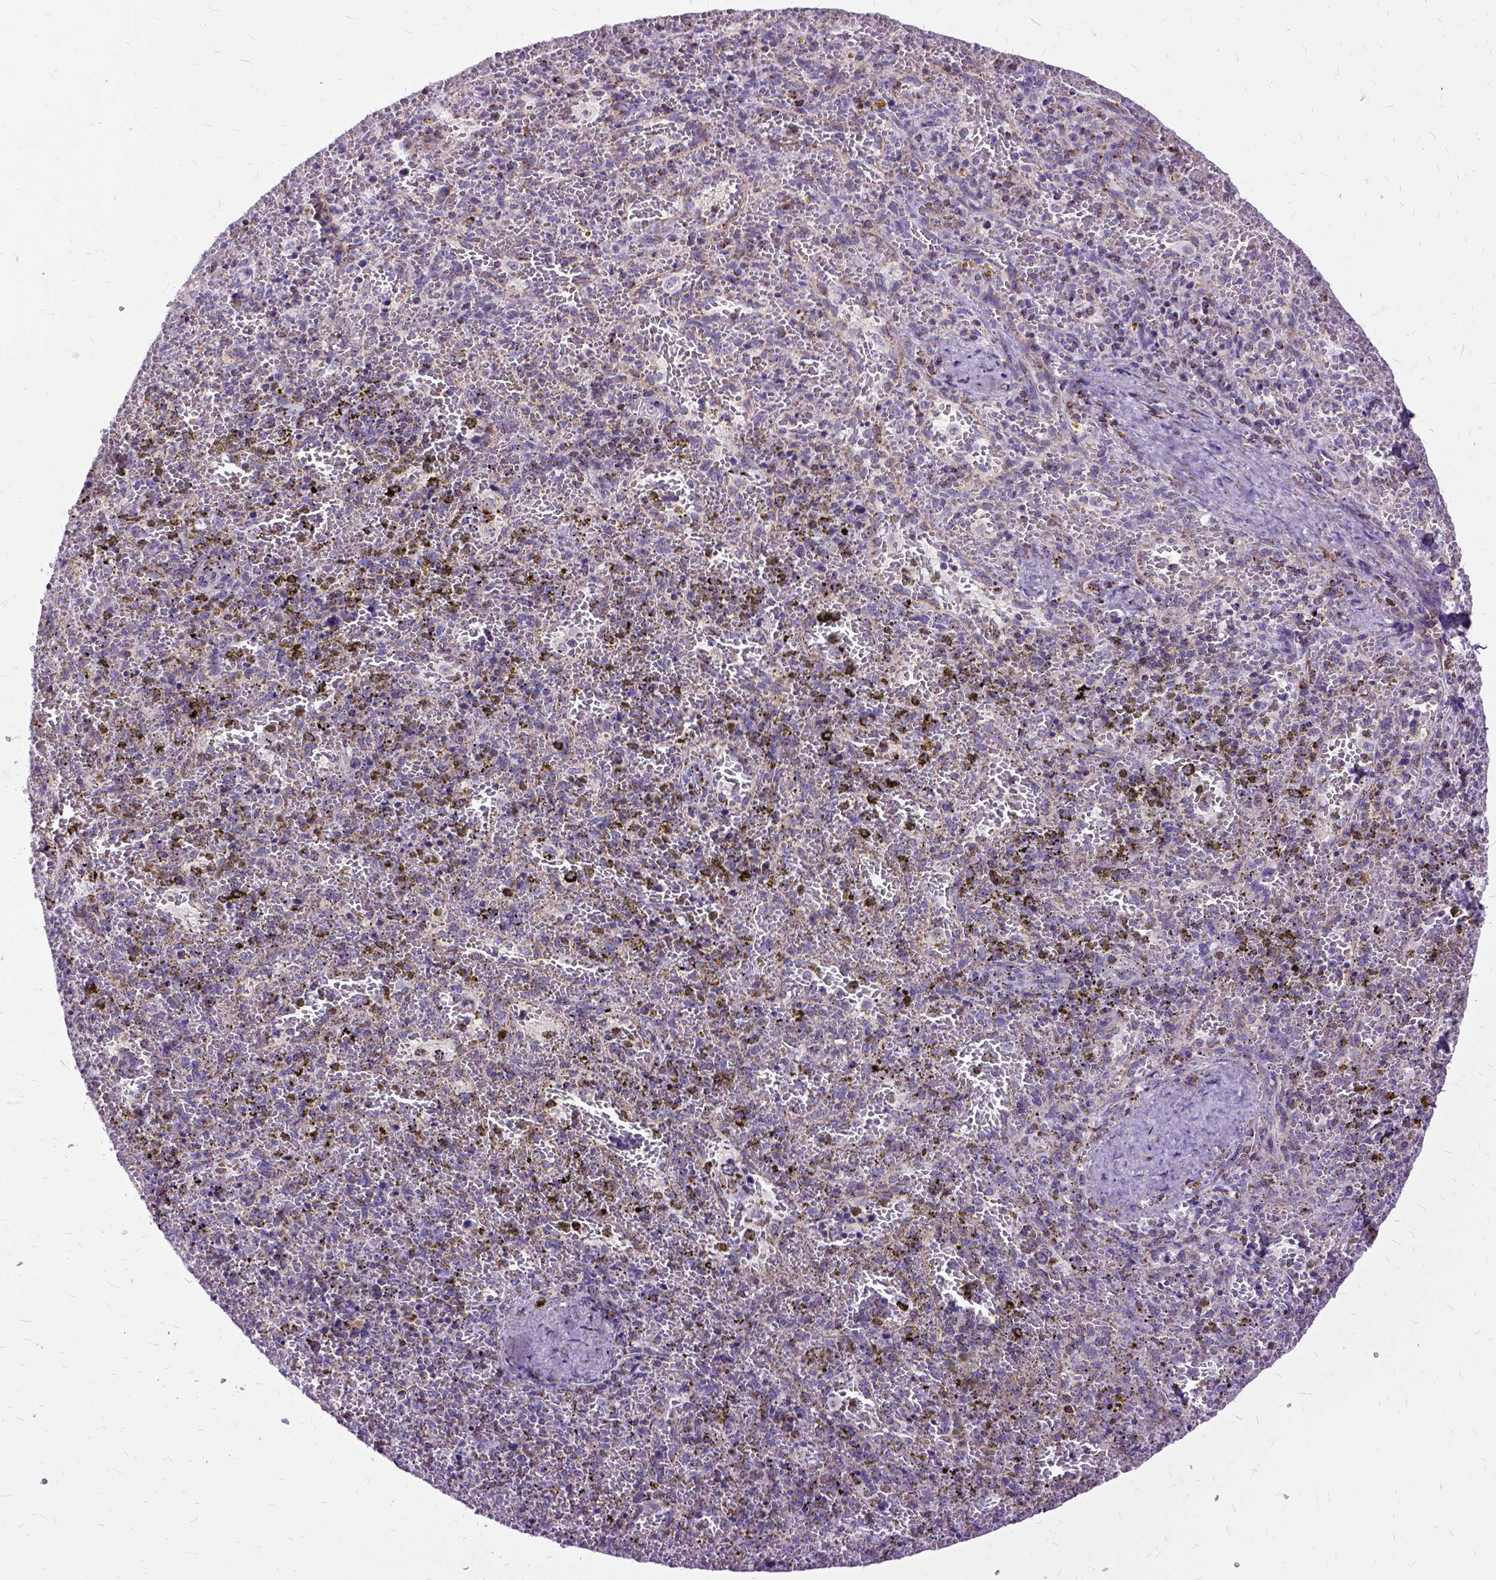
{"staining": {"intensity": "strong", "quantity": "<25%", "location": "cytoplasmic/membranous"}, "tissue": "spleen", "cell_type": "Cells in red pulp", "image_type": "normal", "snomed": [{"axis": "morphology", "description": "Normal tissue, NOS"}, {"axis": "topography", "description": "Spleen"}], "caption": "Protein expression by immunohistochemistry (IHC) reveals strong cytoplasmic/membranous staining in about <25% of cells in red pulp in unremarkable spleen. (Brightfield microscopy of DAB IHC at high magnification).", "gene": "OXCT1", "patient": {"sex": "female", "age": 50}}